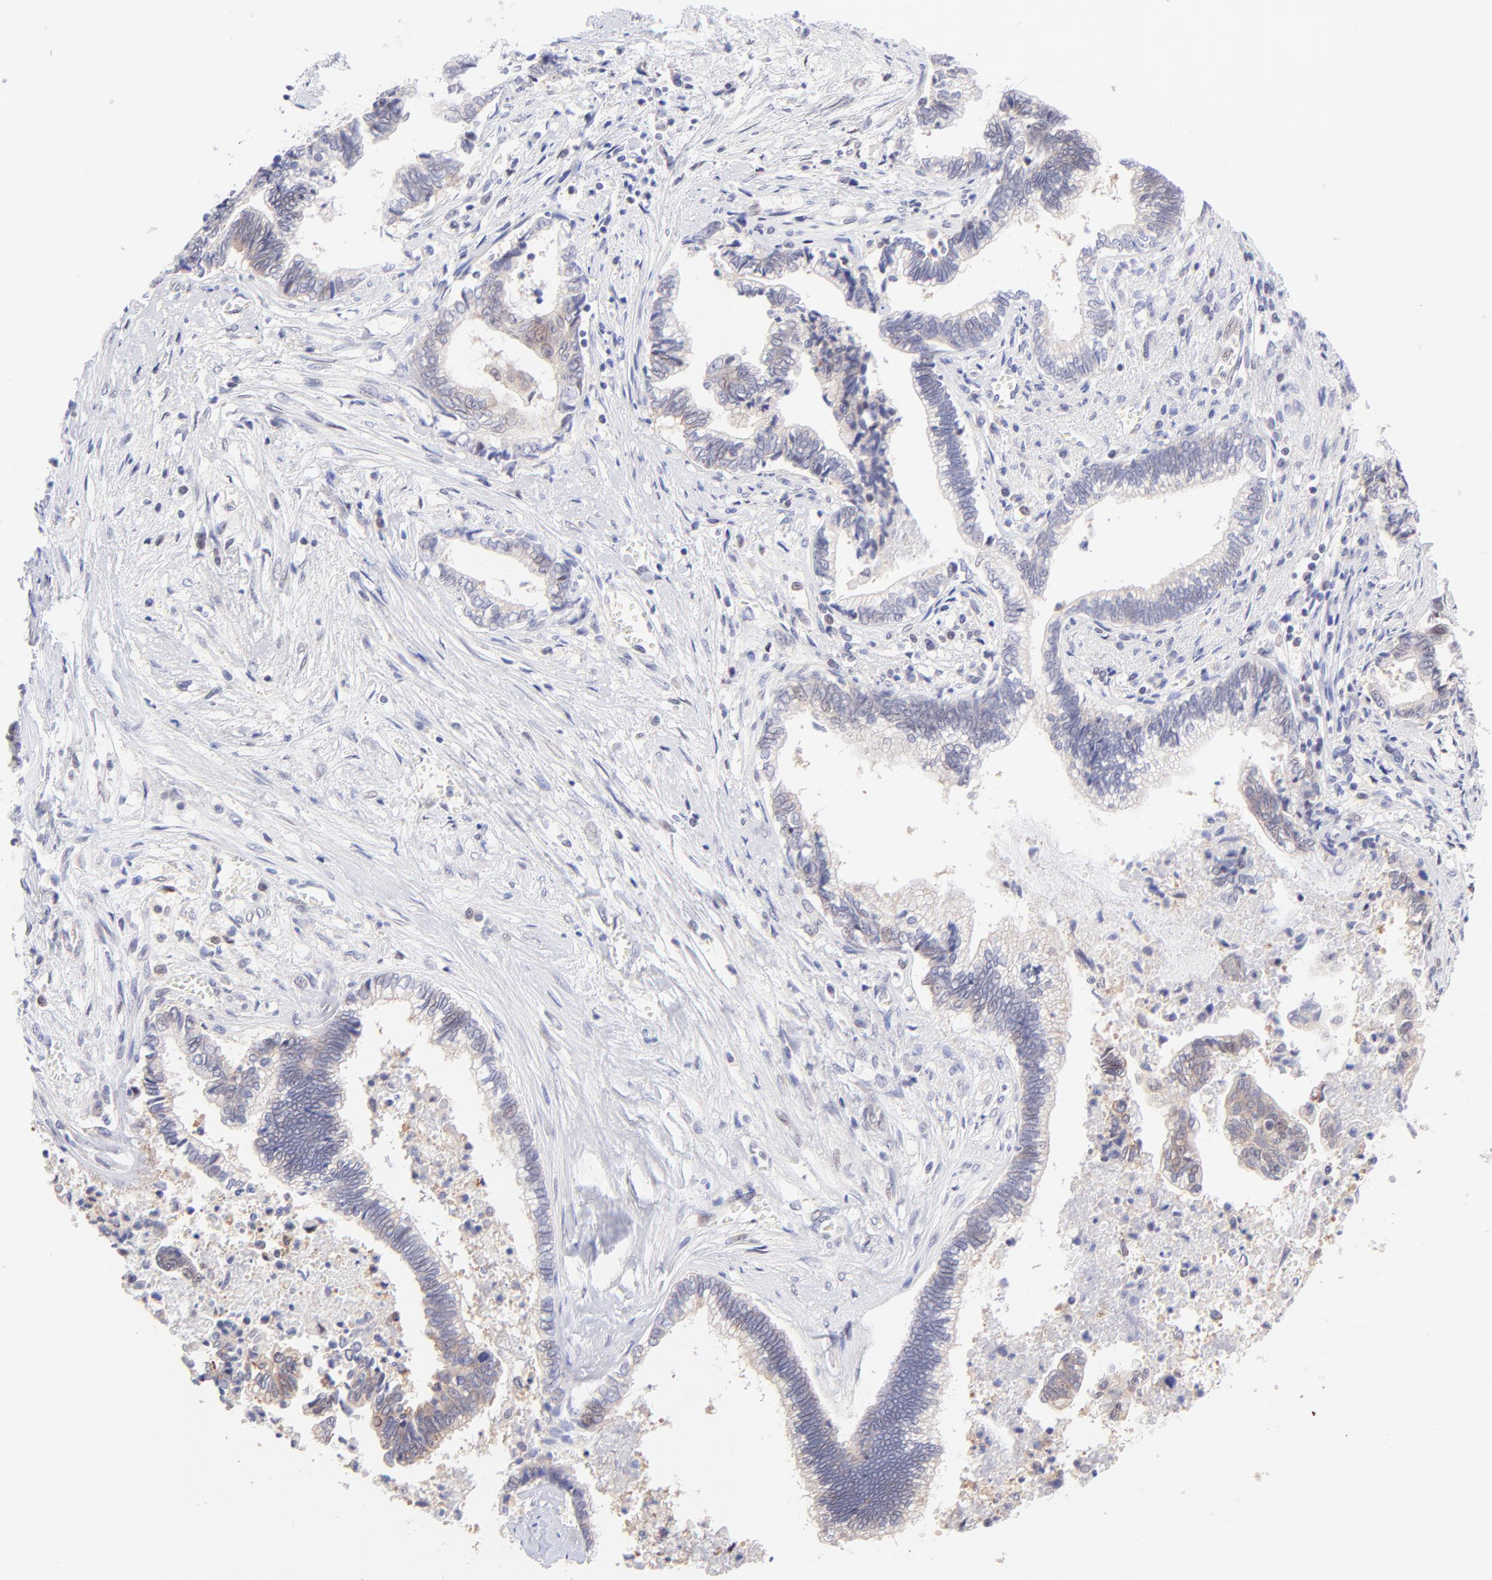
{"staining": {"intensity": "negative", "quantity": "none", "location": "none"}, "tissue": "liver cancer", "cell_type": "Tumor cells", "image_type": "cancer", "snomed": [{"axis": "morphology", "description": "Cholangiocarcinoma"}, {"axis": "topography", "description": "Liver"}], "caption": "The photomicrograph reveals no significant expression in tumor cells of liver cholangiocarcinoma.", "gene": "PBDC1", "patient": {"sex": "male", "age": 57}}